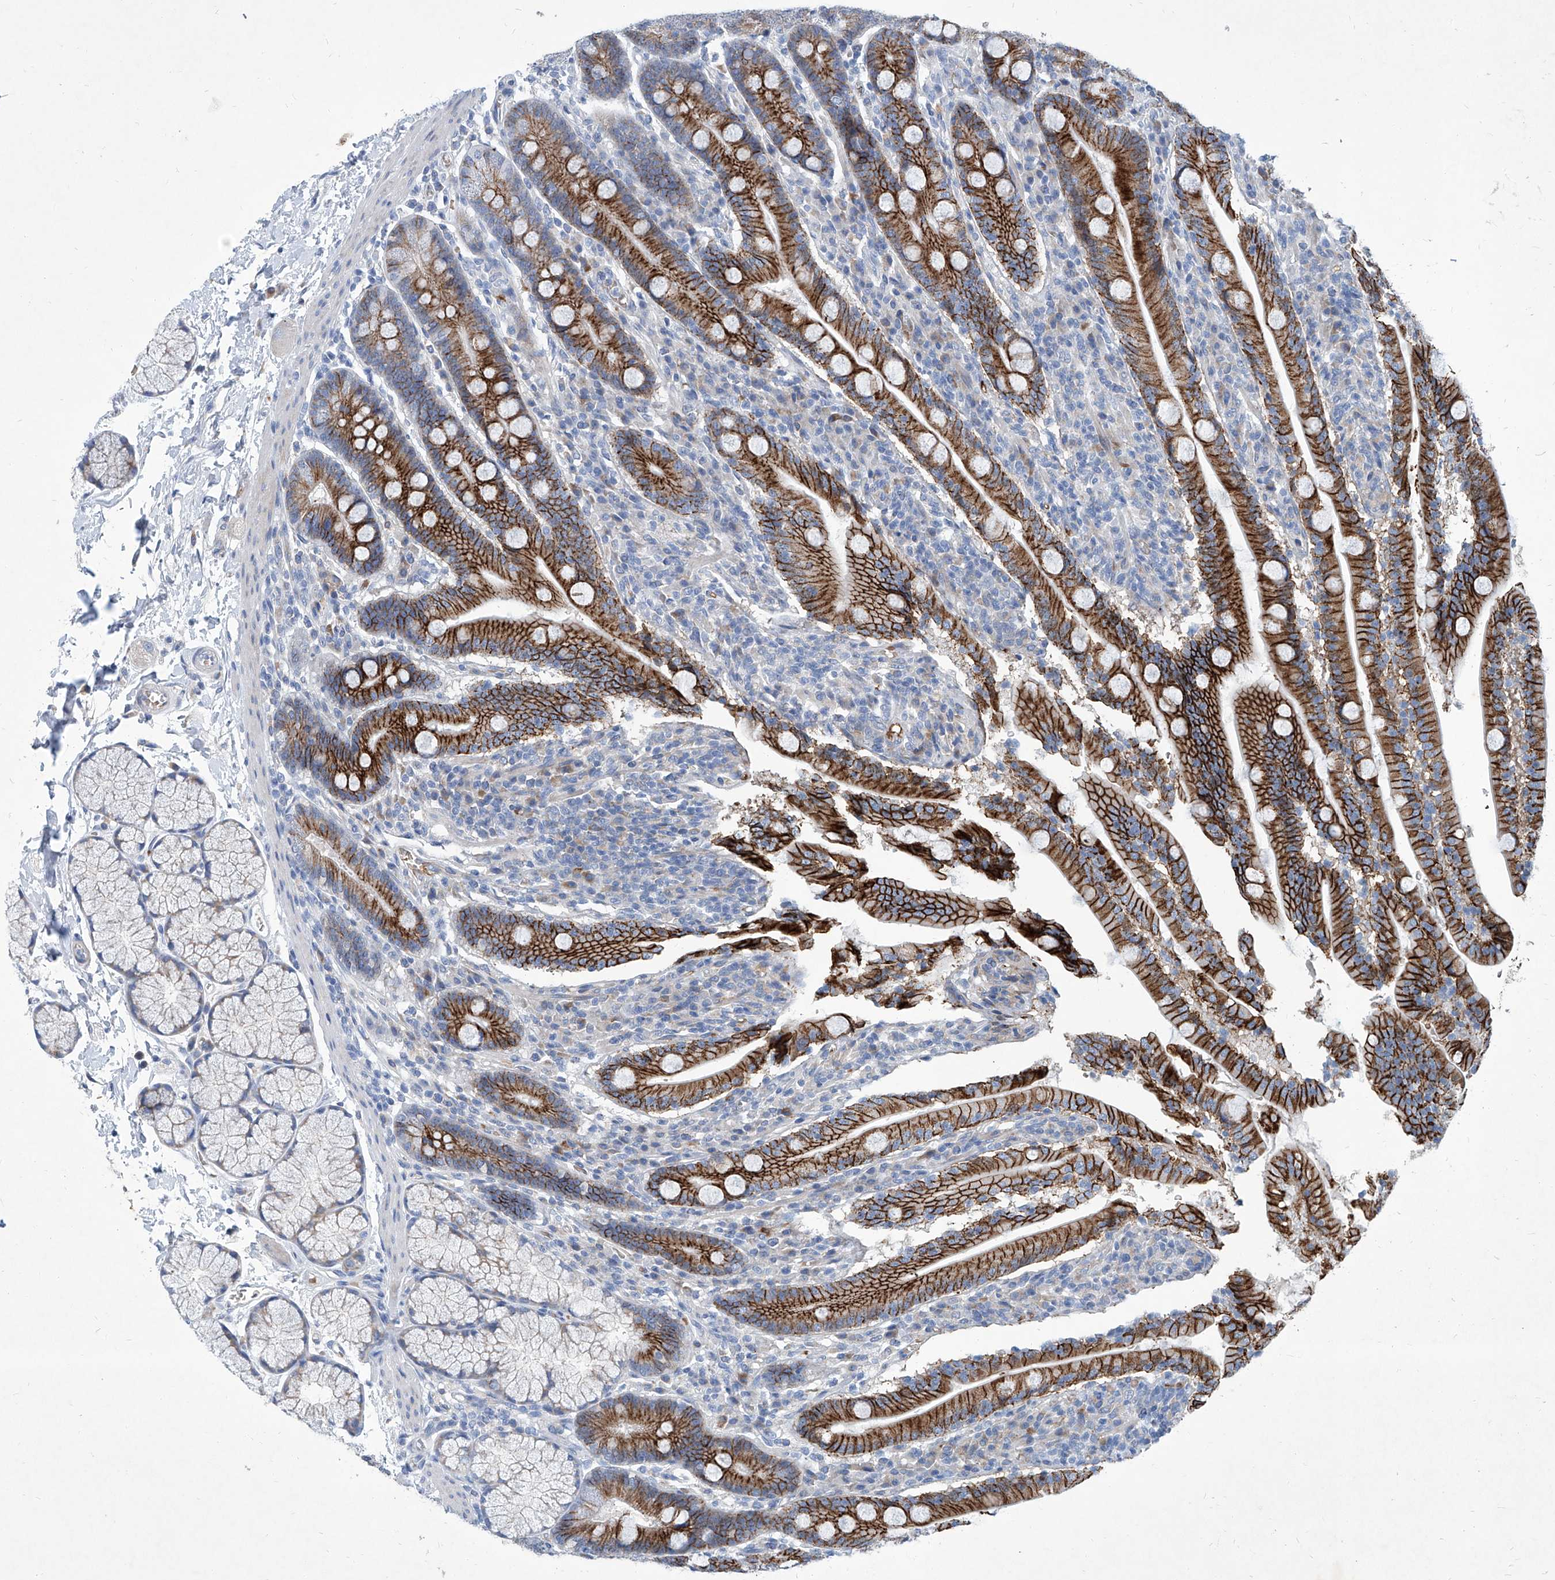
{"staining": {"intensity": "strong", "quantity": ">75%", "location": "cytoplasmic/membranous"}, "tissue": "duodenum", "cell_type": "Glandular cells", "image_type": "normal", "snomed": [{"axis": "morphology", "description": "Normal tissue, NOS"}, {"axis": "topography", "description": "Duodenum"}], "caption": "The immunohistochemical stain labels strong cytoplasmic/membranous expression in glandular cells of normal duodenum.", "gene": "FPR2", "patient": {"sex": "male", "age": 35}}